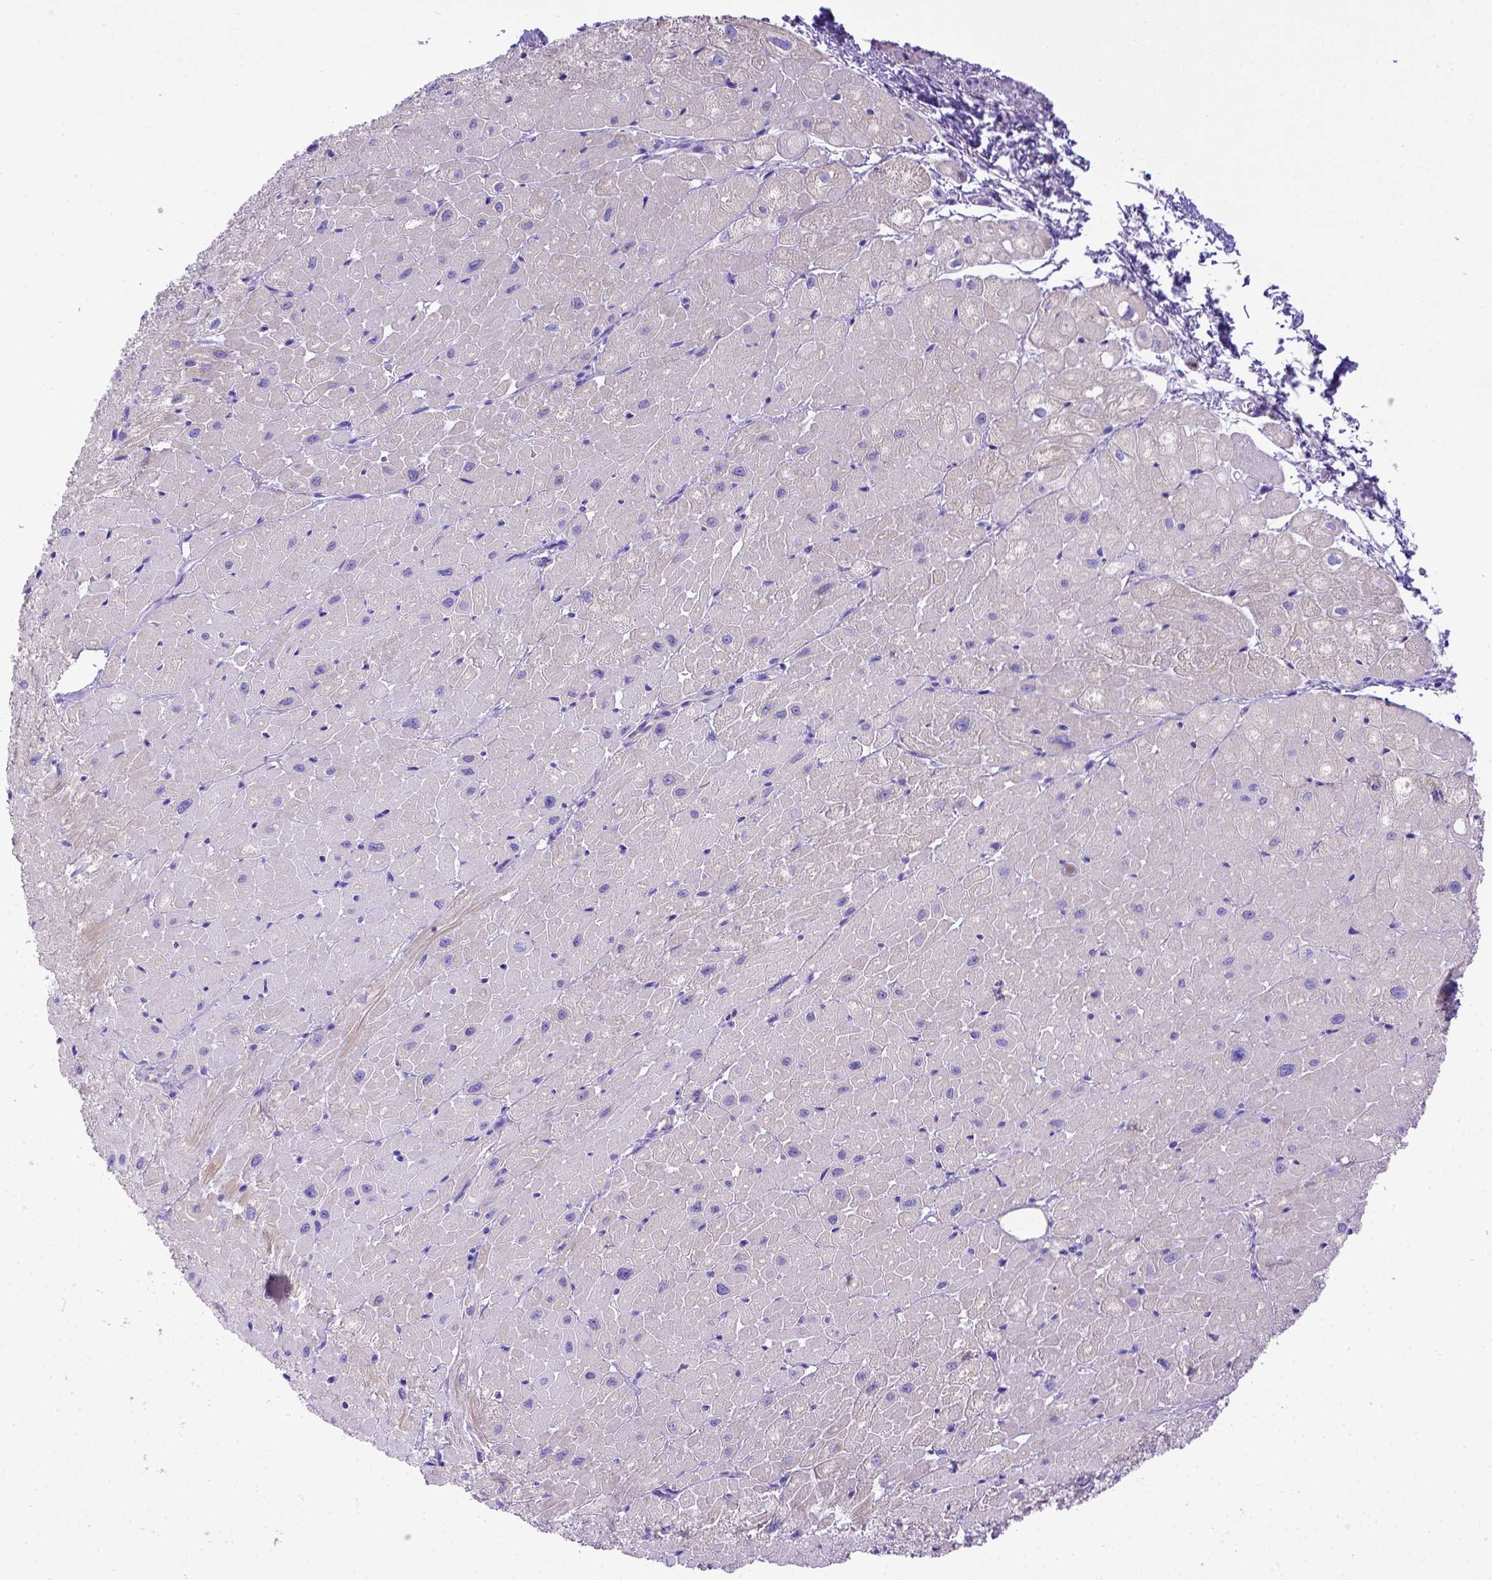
{"staining": {"intensity": "negative", "quantity": "none", "location": "none"}, "tissue": "heart muscle", "cell_type": "Cardiomyocytes", "image_type": "normal", "snomed": [{"axis": "morphology", "description": "Normal tissue, NOS"}, {"axis": "topography", "description": "Heart"}], "caption": "This is an immunohistochemistry photomicrograph of unremarkable heart muscle. There is no positivity in cardiomyocytes.", "gene": "LRRC18", "patient": {"sex": "male", "age": 62}}